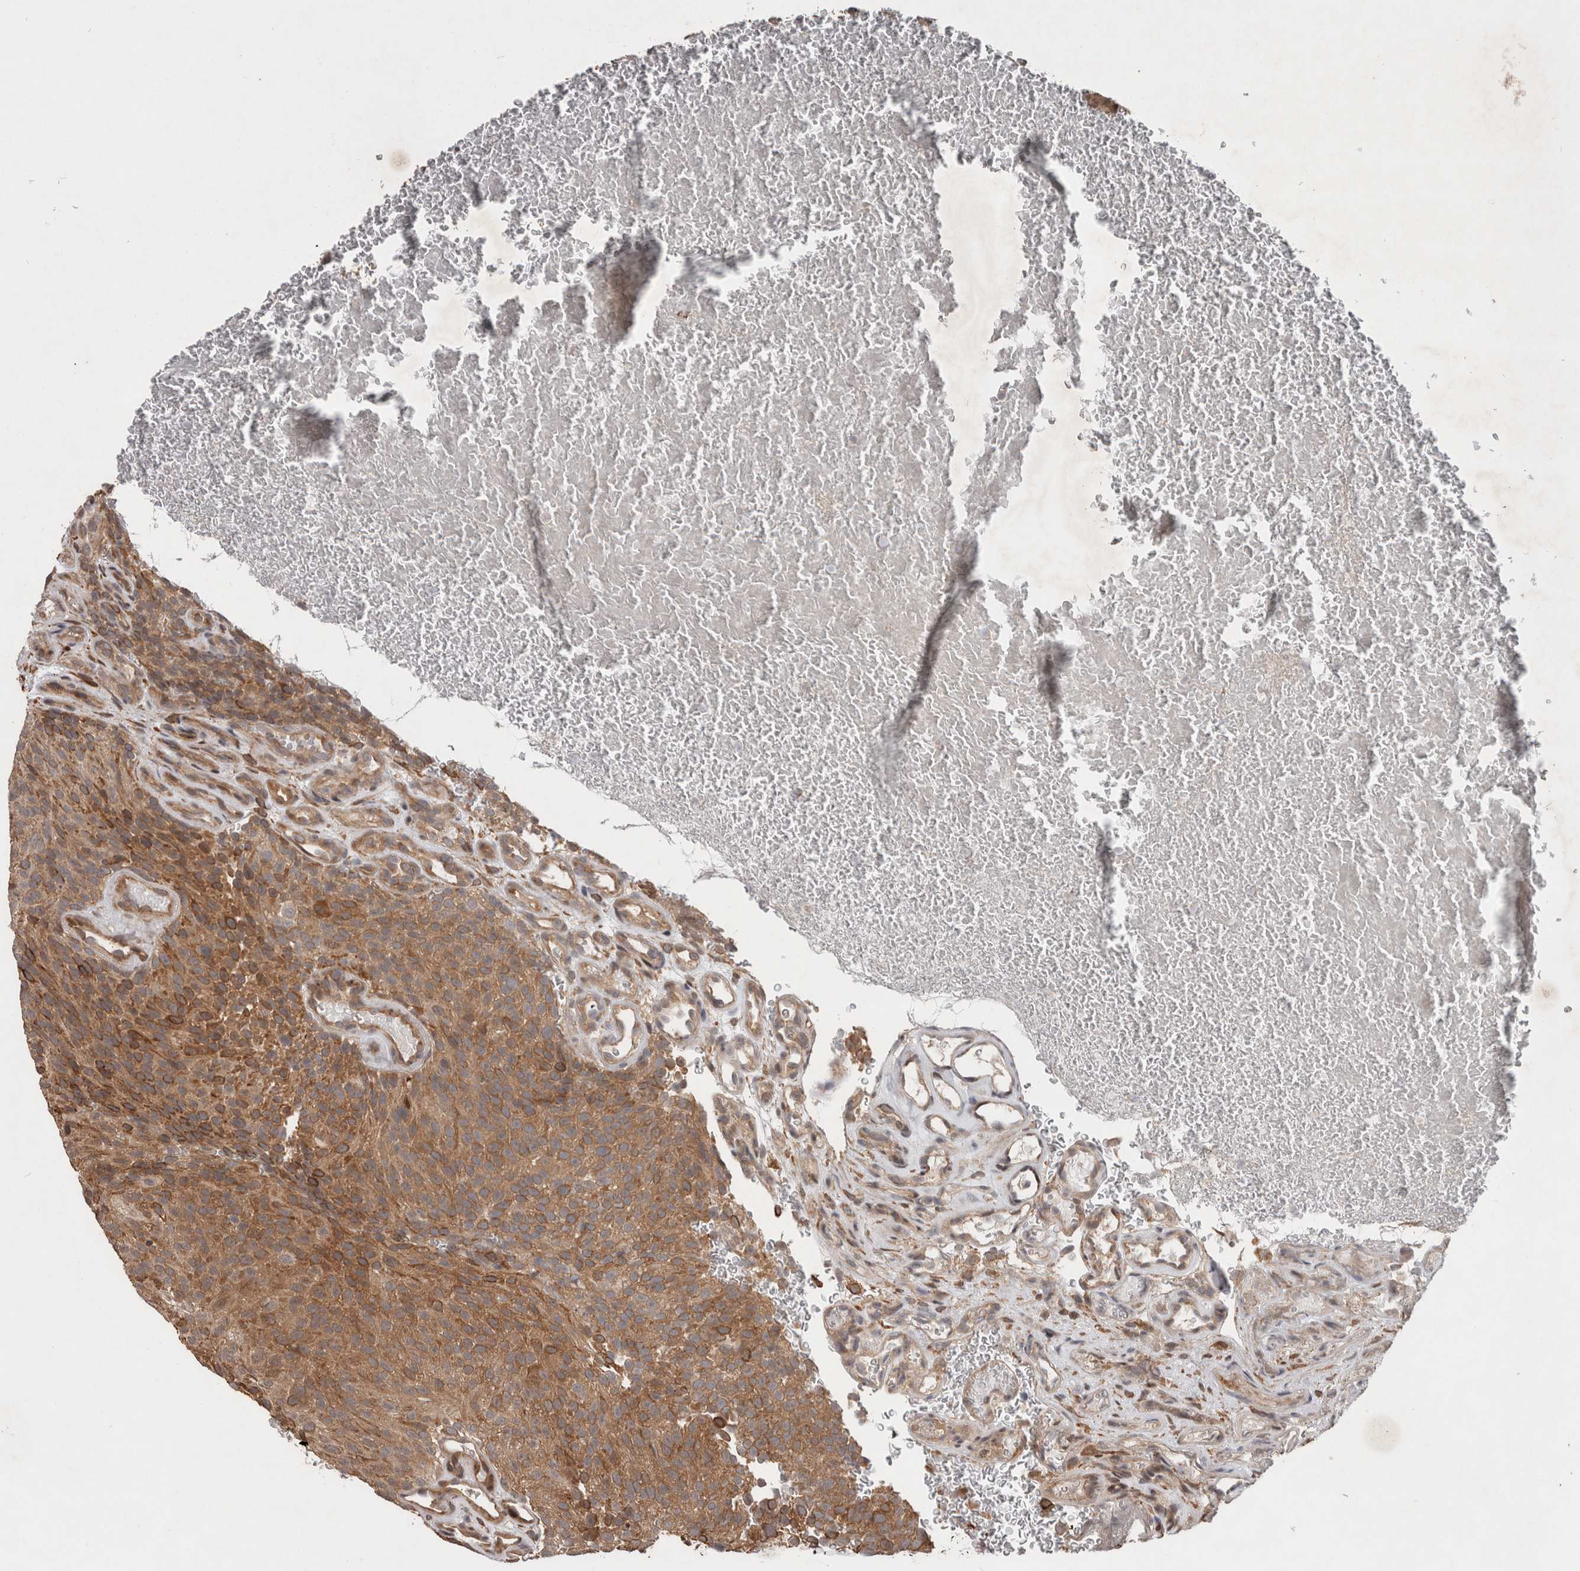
{"staining": {"intensity": "moderate", "quantity": ">75%", "location": "cytoplasmic/membranous"}, "tissue": "urothelial cancer", "cell_type": "Tumor cells", "image_type": "cancer", "snomed": [{"axis": "morphology", "description": "Urothelial carcinoma, Low grade"}, {"axis": "topography", "description": "Urinary bladder"}], "caption": "Moderate cytoplasmic/membranous staining is seen in about >75% of tumor cells in urothelial cancer.", "gene": "GIMAP6", "patient": {"sex": "male", "age": 78}}